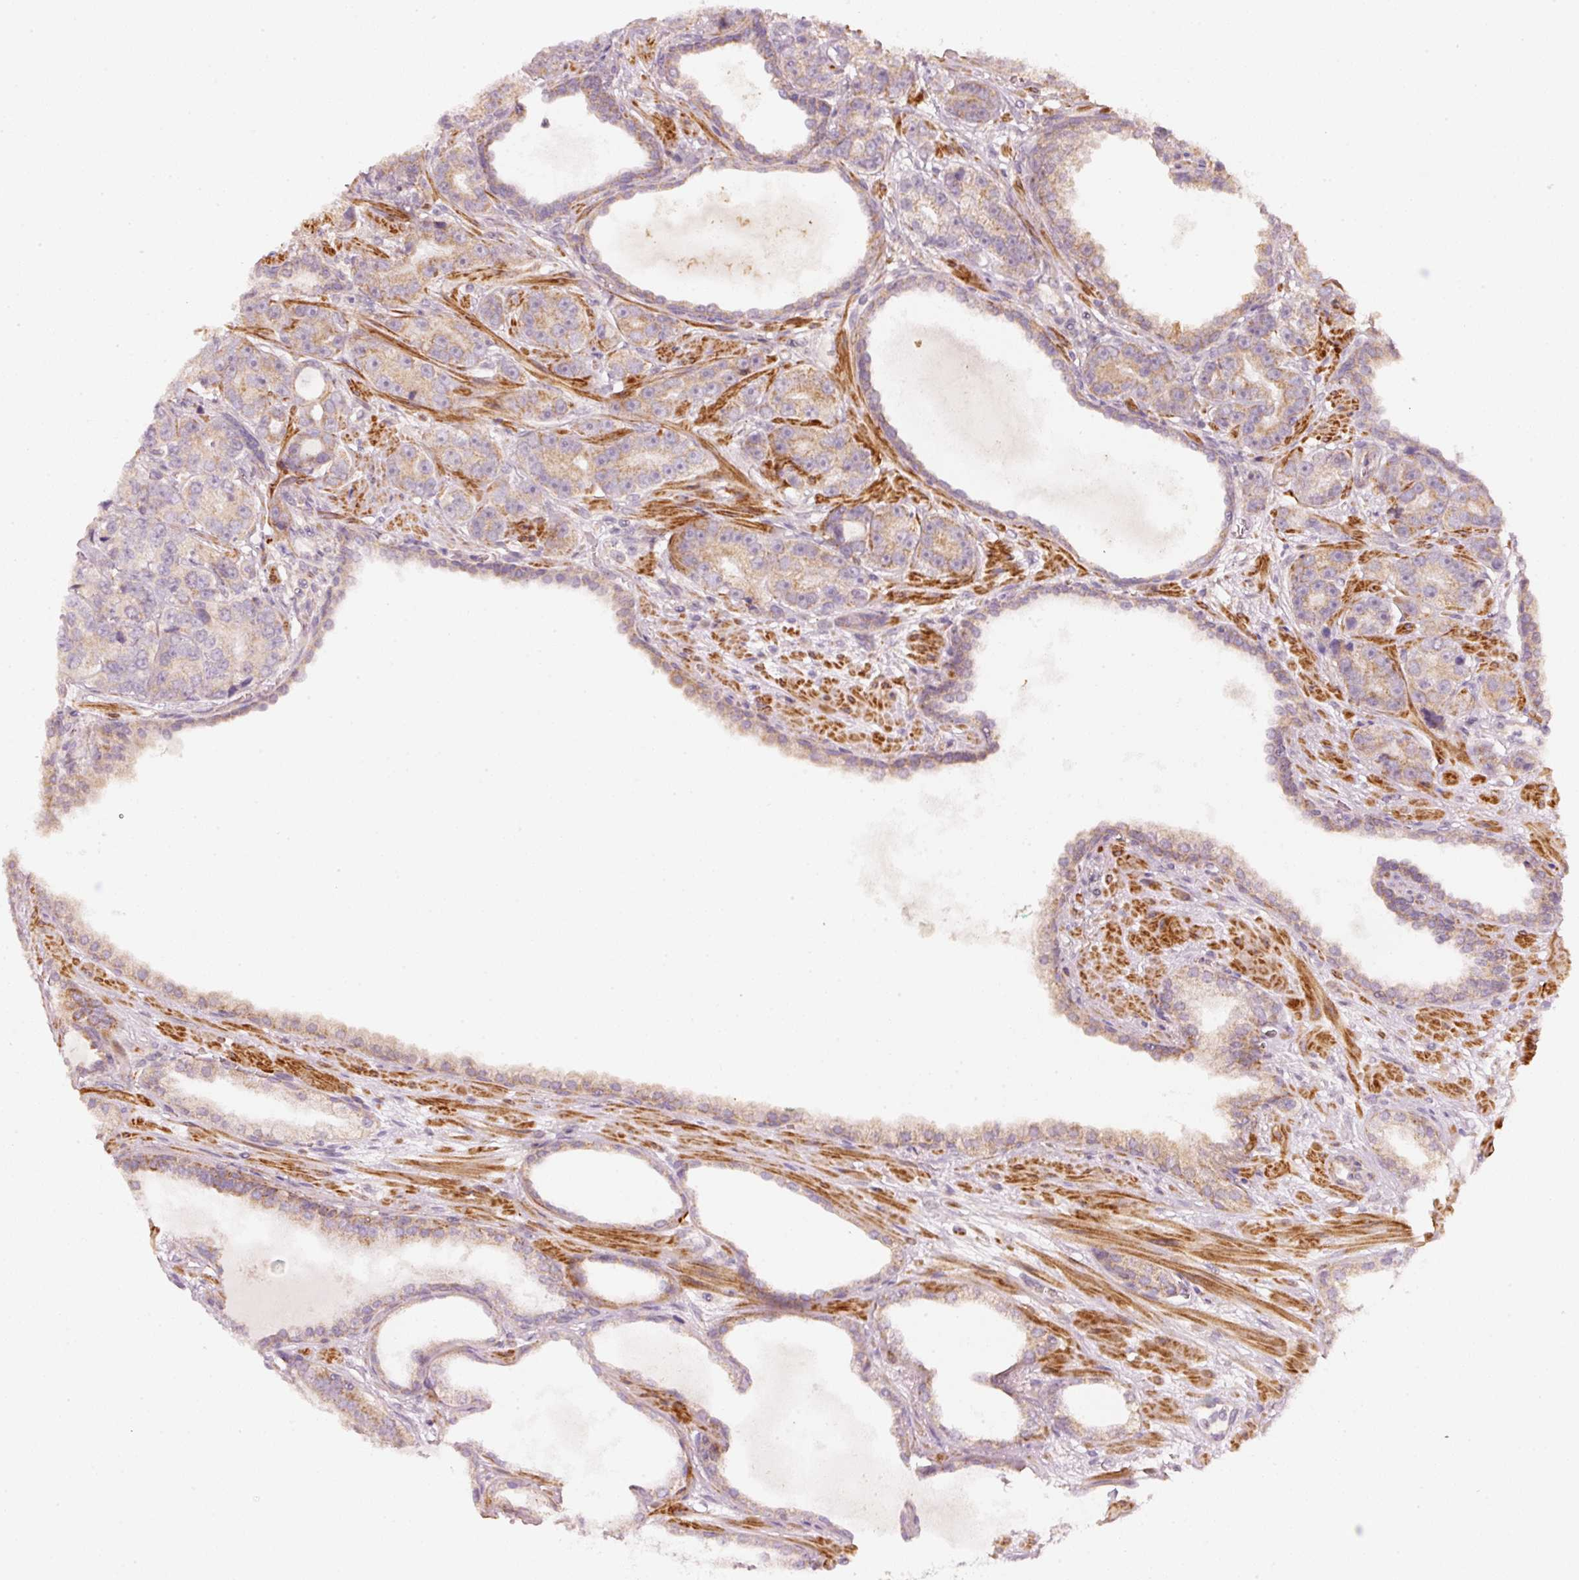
{"staining": {"intensity": "weak", "quantity": ">75%", "location": "cytoplasmic/membranous"}, "tissue": "prostate cancer", "cell_type": "Tumor cells", "image_type": "cancer", "snomed": [{"axis": "morphology", "description": "Adenocarcinoma, High grade"}, {"axis": "topography", "description": "Prostate"}], "caption": "This micrograph exhibits immunohistochemistry staining of human prostate cancer, with low weak cytoplasmic/membranous expression in about >75% of tumor cells.", "gene": "ARHGAP22", "patient": {"sex": "male", "age": 71}}